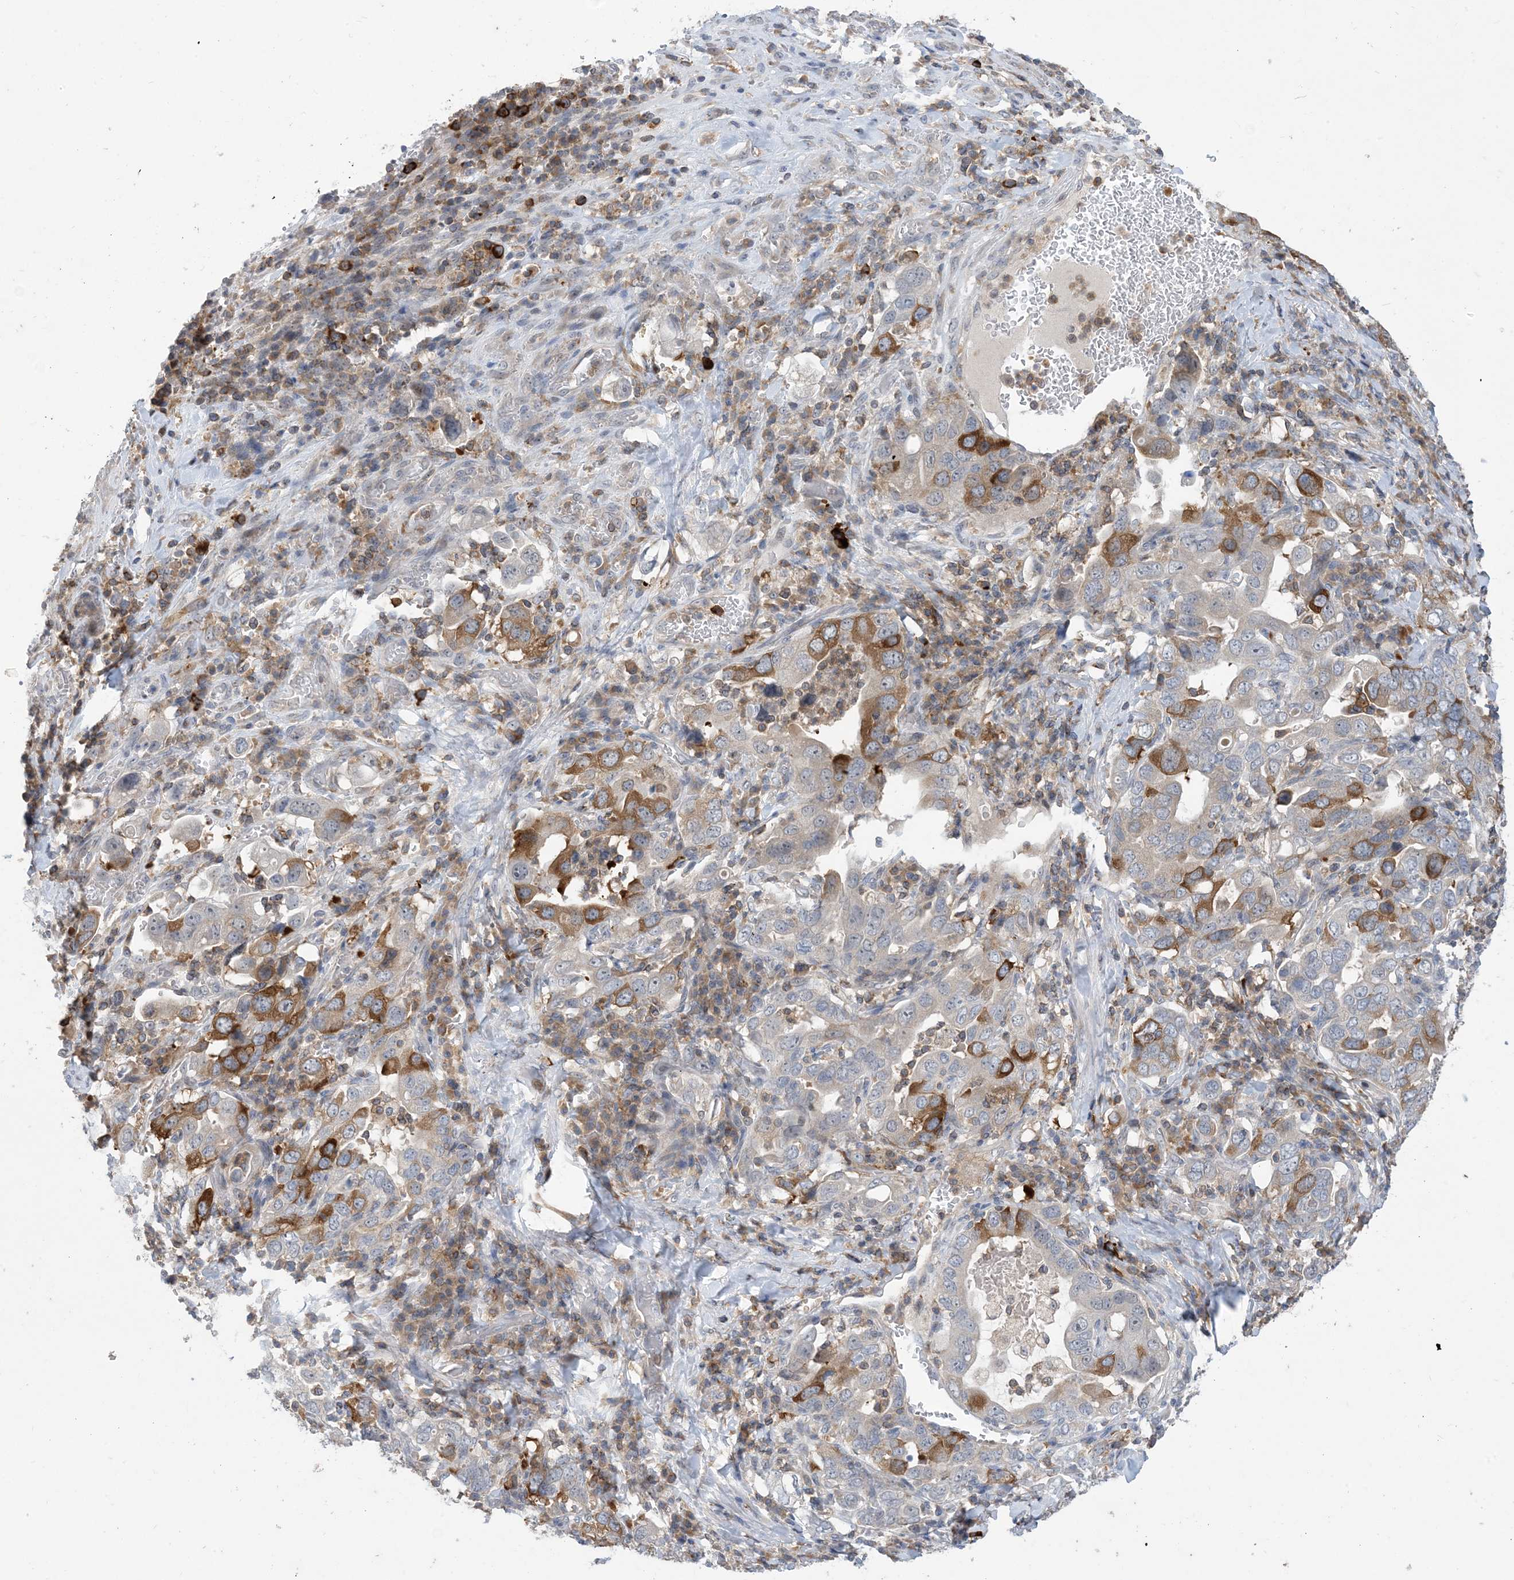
{"staining": {"intensity": "moderate", "quantity": "25%-75%", "location": "cytoplasmic/membranous"}, "tissue": "stomach cancer", "cell_type": "Tumor cells", "image_type": "cancer", "snomed": [{"axis": "morphology", "description": "Adenocarcinoma, NOS"}, {"axis": "topography", "description": "Stomach, upper"}], "caption": "Immunohistochemistry (IHC) (DAB) staining of stomach cancer displays moderate cytoplasmic/membranous protein expression in approximately 25%-75% of tumor cells.", "gene": "AOC1", "patient": {"sex": "male", "age": 62}}